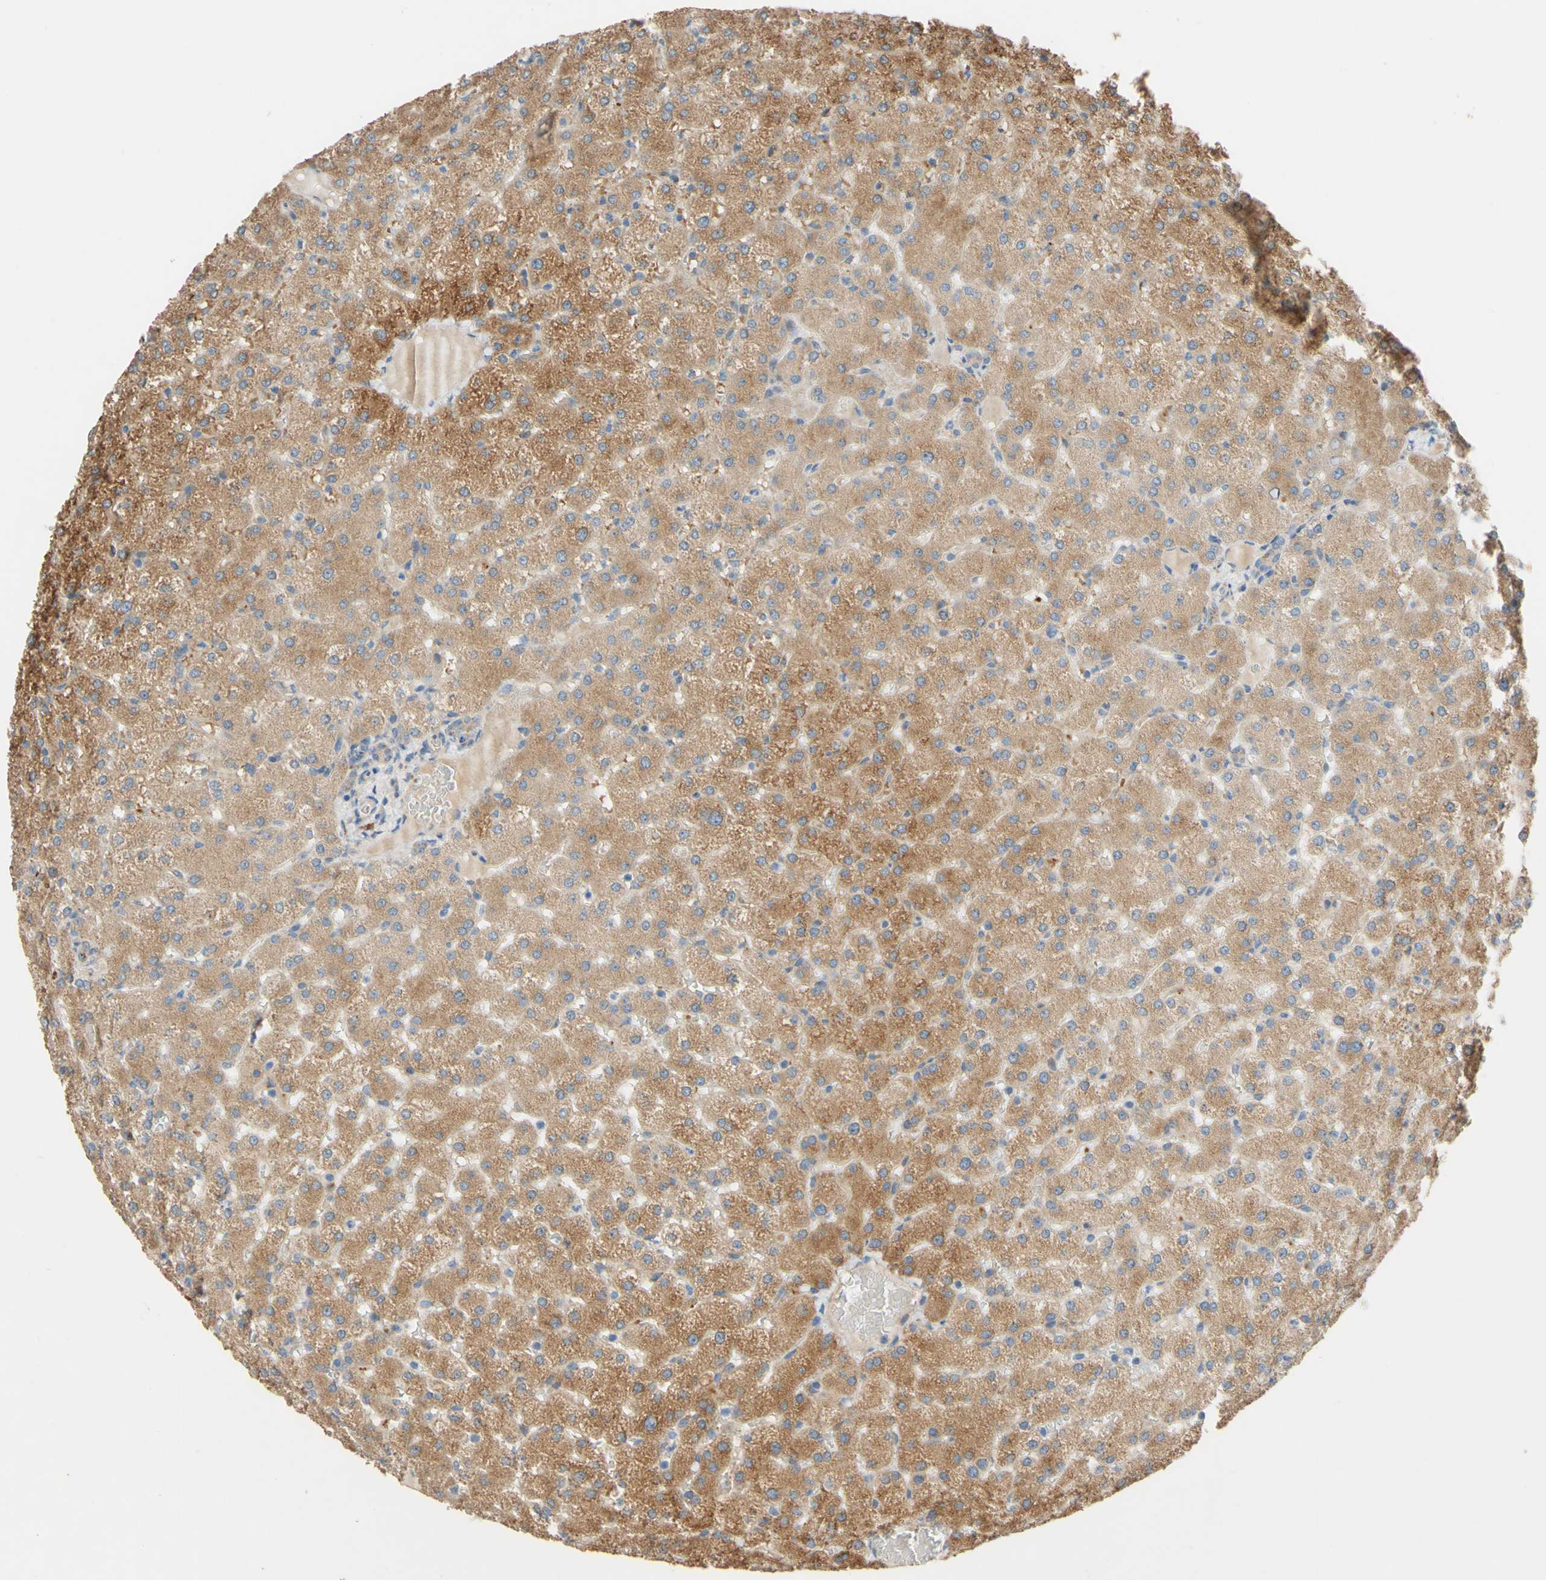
{"staining": {"intensity": "weak", "quantity": ">75%", "location": "cytoplasmic/membranous"}, "tissue": "liver", "cell_type": "Cholangiocytes", "image_type": "normal", "snomed": [{"axis": "morphology", "description": "Normal tissue, NOS"}, {"axis": "topography", "description": "Liver"}], "caption": "Weak cytoplasmic/membranous positivity for a protein is present in approximately >75% of cholangiocytes of normal liver using IHC.", "gene": "DKK3", "patient": {"sex": "female", "age": 32}}